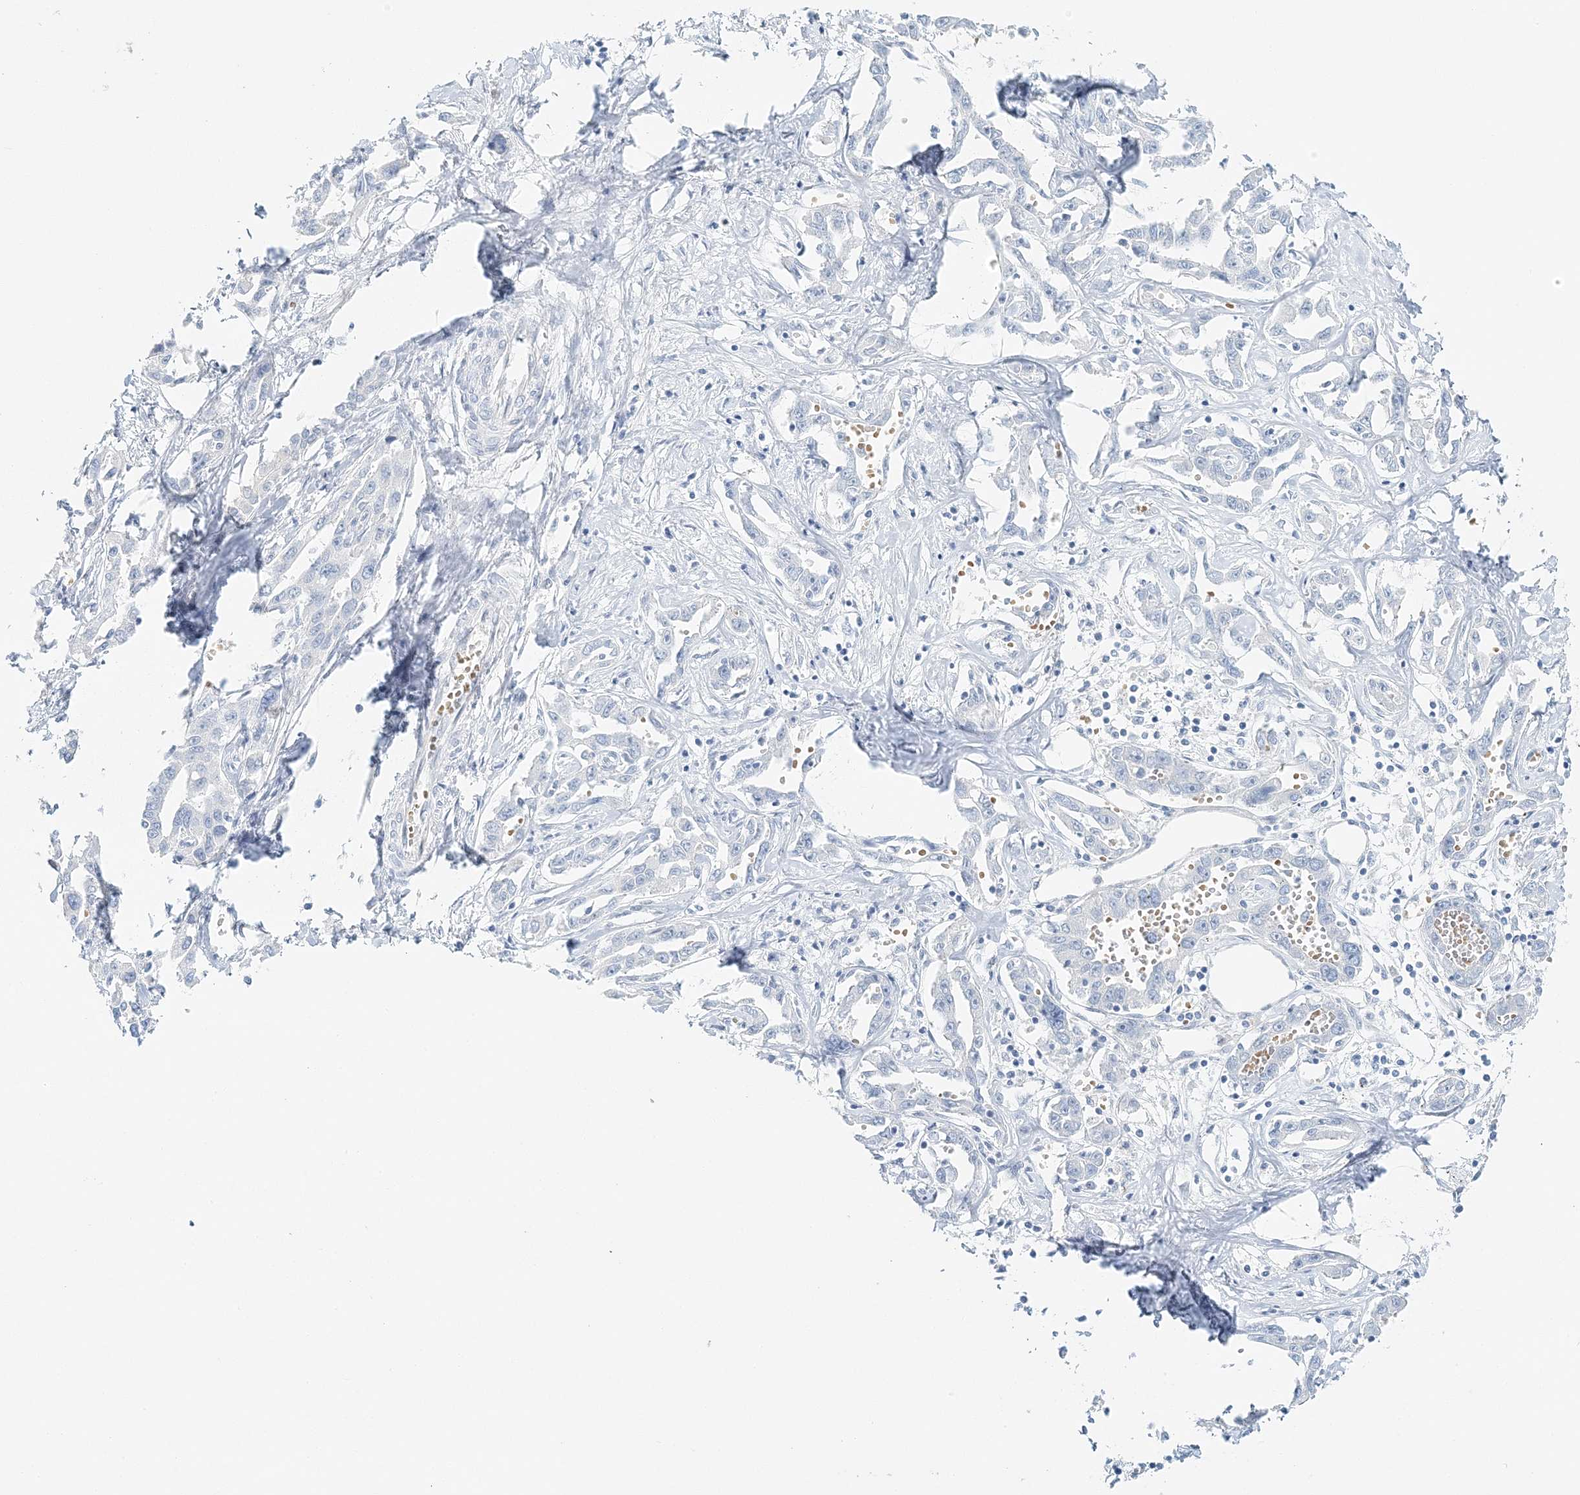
{"staining": {"intensity": "negative", "quantity": "none", "location": "none"}, "tissue": "liver cancer", "cell_type": "Tumor cells", "image_type": "cancer", "snomed": [{"axis": "morphology", "description": "Cholangiocarcinoma"}, {"axis": "topography", "description": "Liver"}], "caption": "Immunohistochemistry (IHC) image of human cholangiocarcinoma (liver) stained for a protein (brown), which exhibits no expression in tumor cells.", "gene": "VILL", "patient": {"sex": "male", "age": 59}}